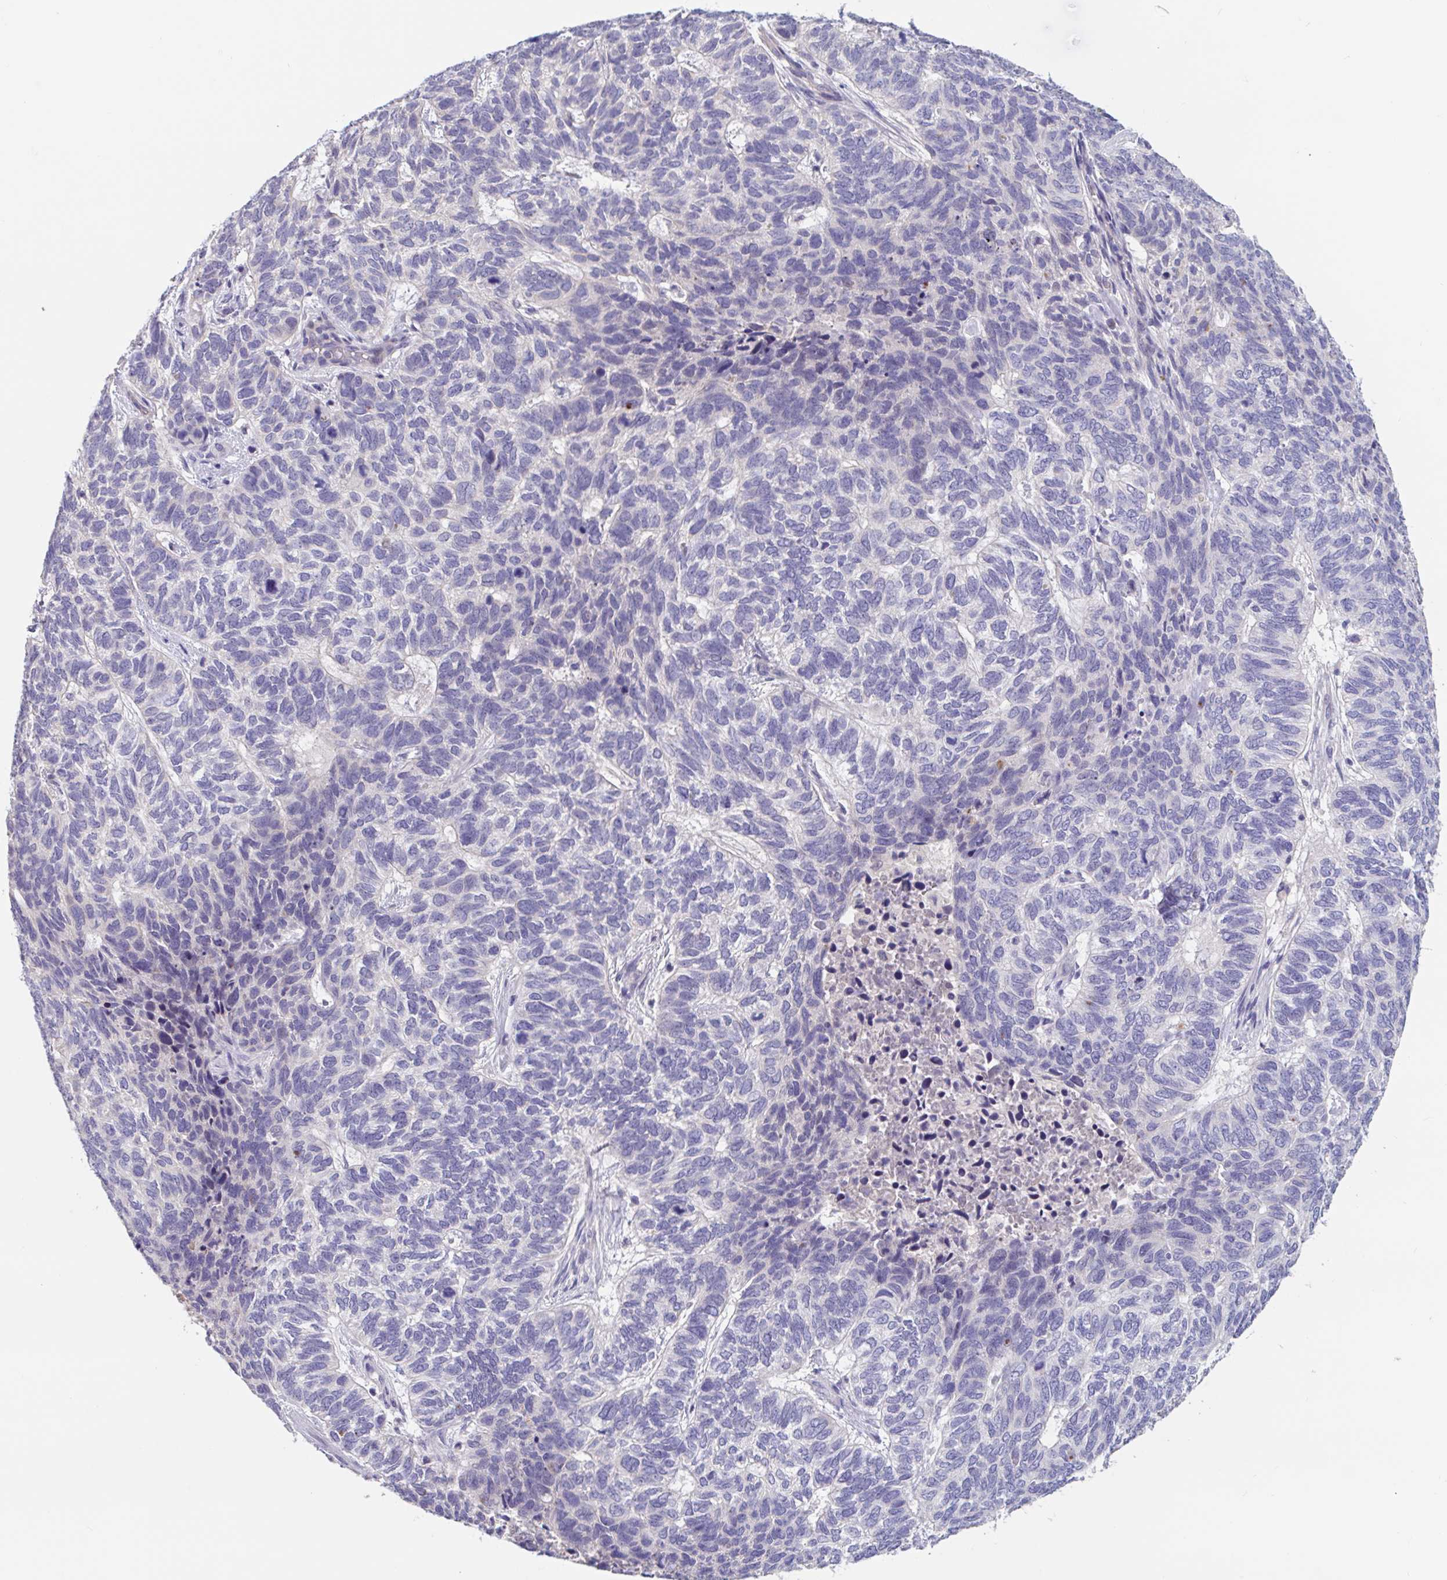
{"staining": {"intensity": "negative", "quantity": "none", "location": "none"}, "tissue": "skin cancer", "cell_type": "Tumor cells", "image_type": "cancer", "snomed": [{"axis": "morphology", "description": "Basal cell carcinoma"}, {"axis": "topography", "description": "Skin"}], "caption": "A high-resolution histopathology image shows immunohistochemistry (IHC) staining of skin cancer (basal cell carcinoma), which reveals no significant staining in tumor cells.", "gene": "UNKL", "patient": {"sex": "female", "age": 65}}